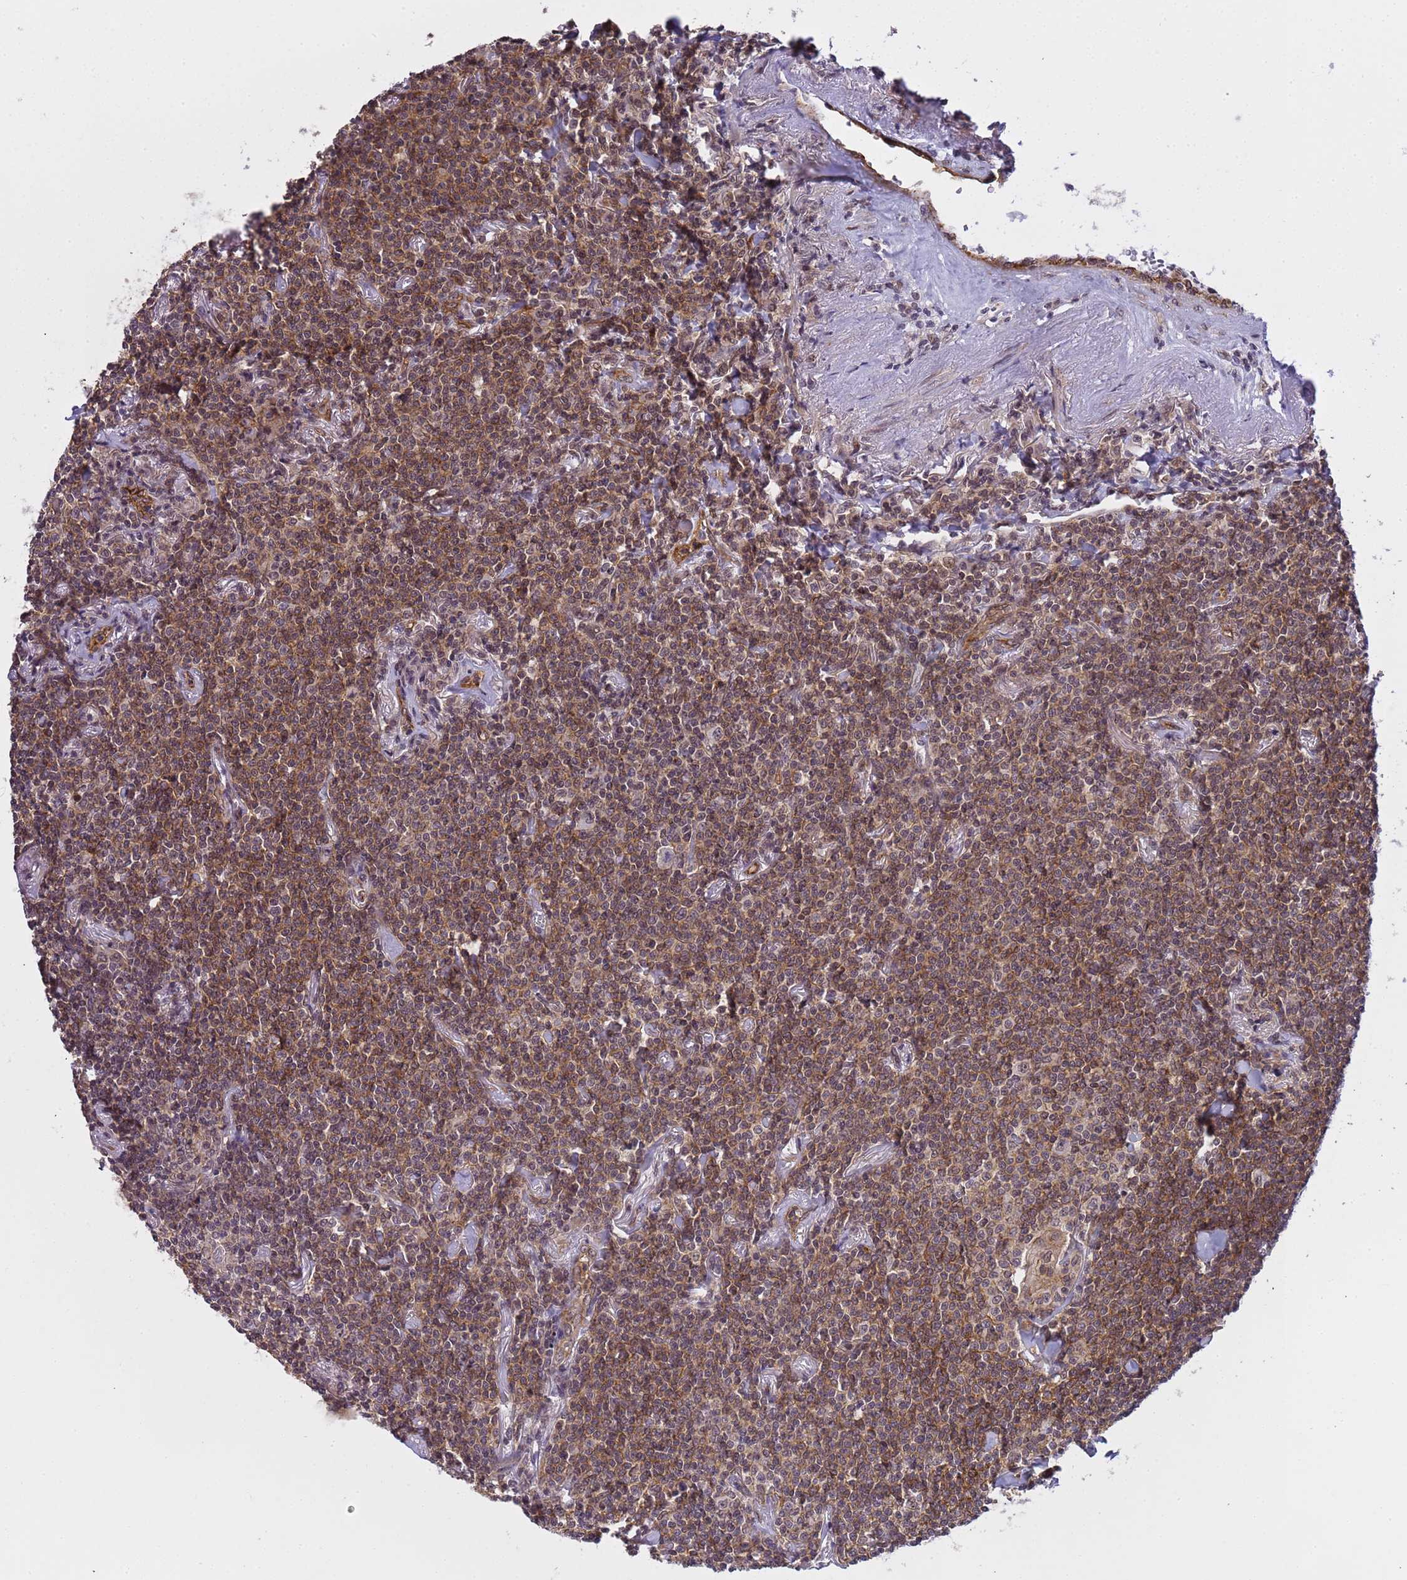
{"staining": {"intensity": "moderate", "quantity": ">75%", "location": "nuclear"}, "tissue": "lymphoma", "cell_type": "Tumor cells", "image_type": "cancer", "snomed": [{"axis": "morphology", "description": "Malignant lymphoma, non-Hodgkin's type, Low grade"}, {"axis": "topography", "description": "Lung"}], "caption": "Lymphoma stained with DAB (3,3'-diaminobenzidine) immunohistochemistry (IHC) exhibits medium levels of moderate nuclear positivity in approximately >75% of tumor cells.", "gene": "EMC2", "patient": {"sex": "female", "age": 71}}